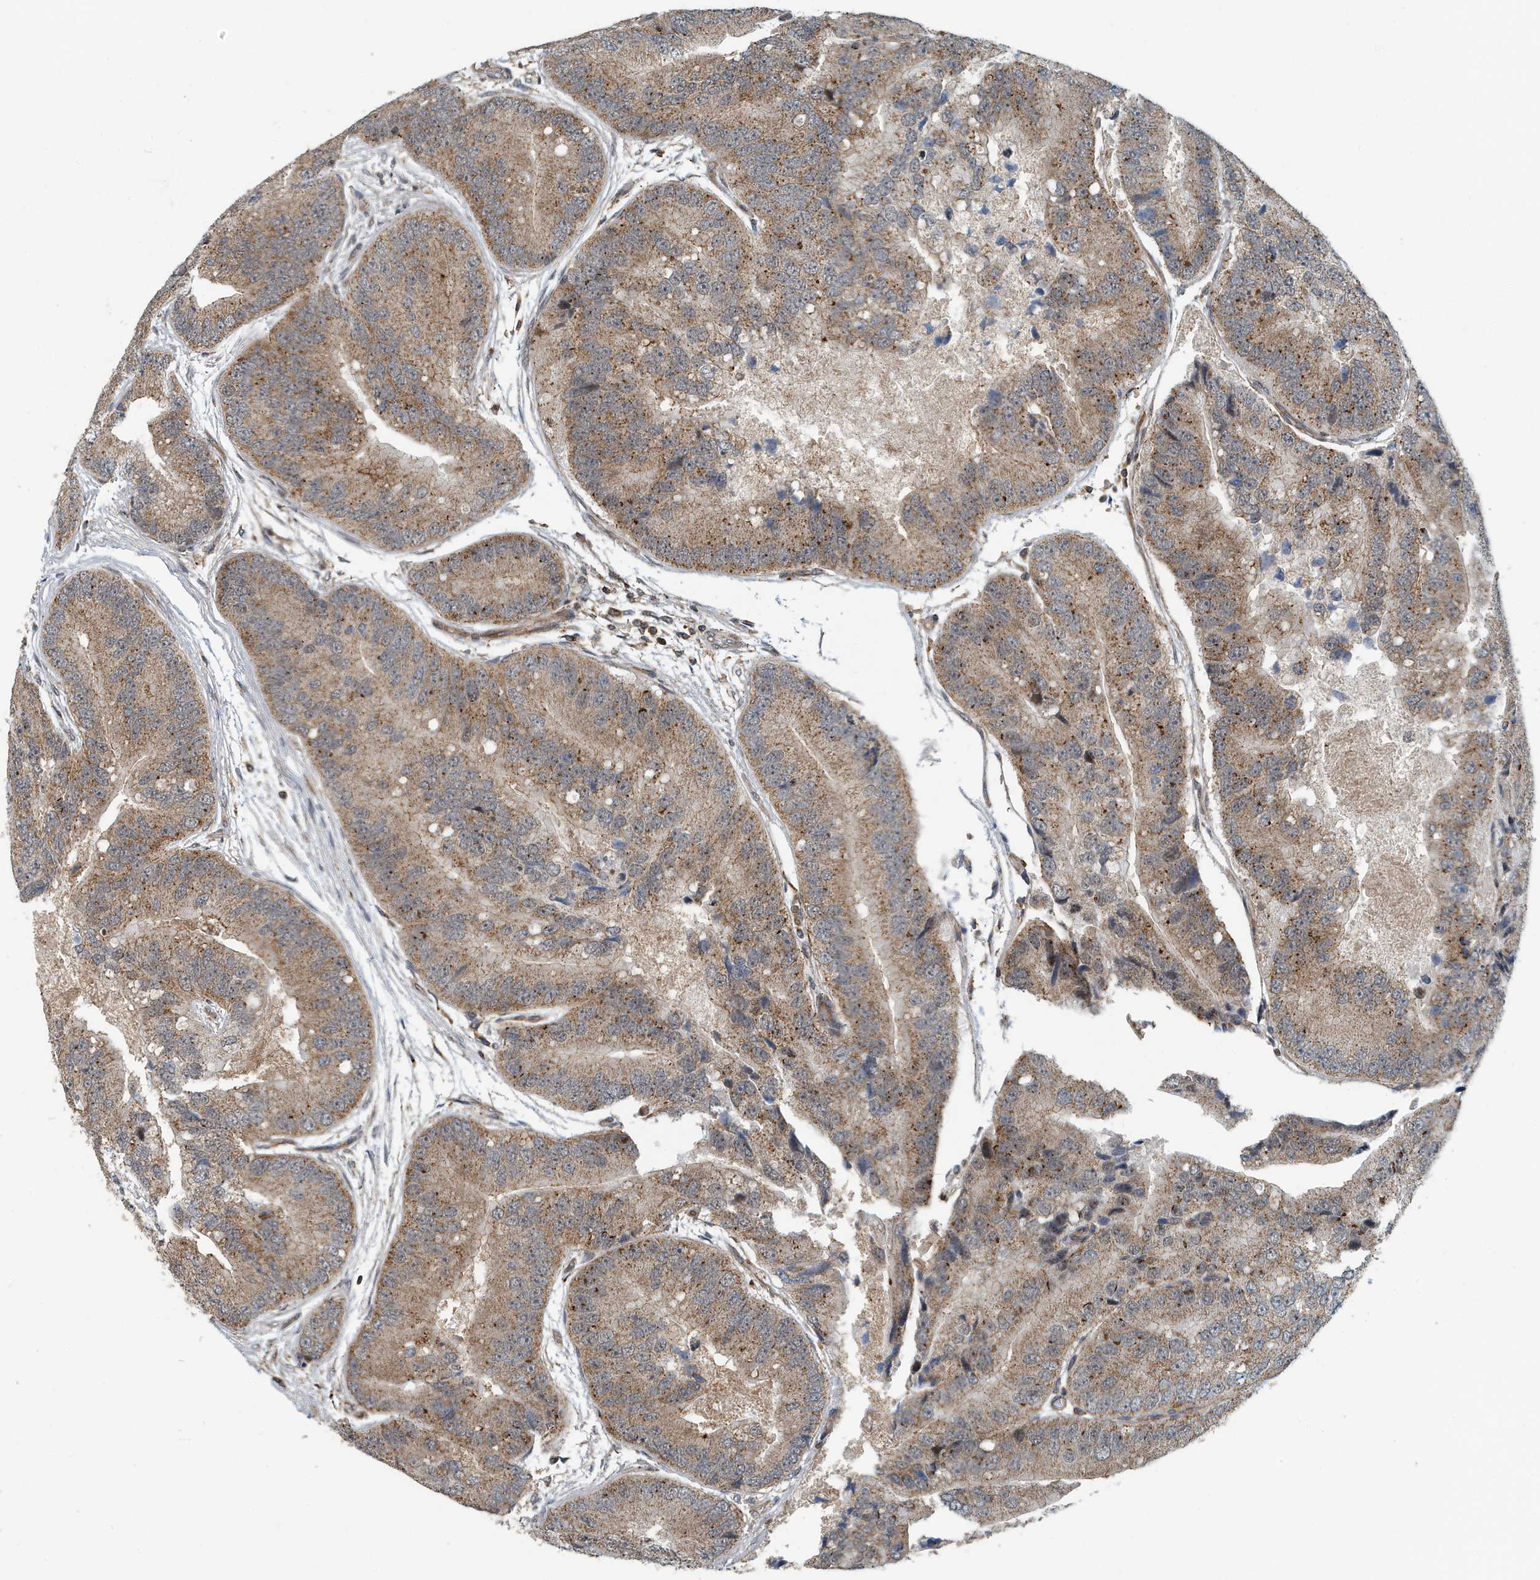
{"staining": {"intensity": "moderate", "quantity": ">75%", "location": "cytoplasmic/membranous"}, "tissue": "prostate cancer", "cell_type": "Tumor cells", "image_type": "cancer", "snomed": [{"axis": "morphology", "description": "Adenocarcinoma, High grade"}, {"axis": "topography", "description": "Prostate"}], "caption": "Prostate high-grade adenocarcinoma stained for a protein reveals moderate cytoplasmic/membranous positivity in tumor cells. The protein is stained brown, and the nuclei are stained in blue (DAB IHC with brightfield microscopy, high magnification).", "gene": "KIF15", "patient": {"sex": "male", "age": 70}}